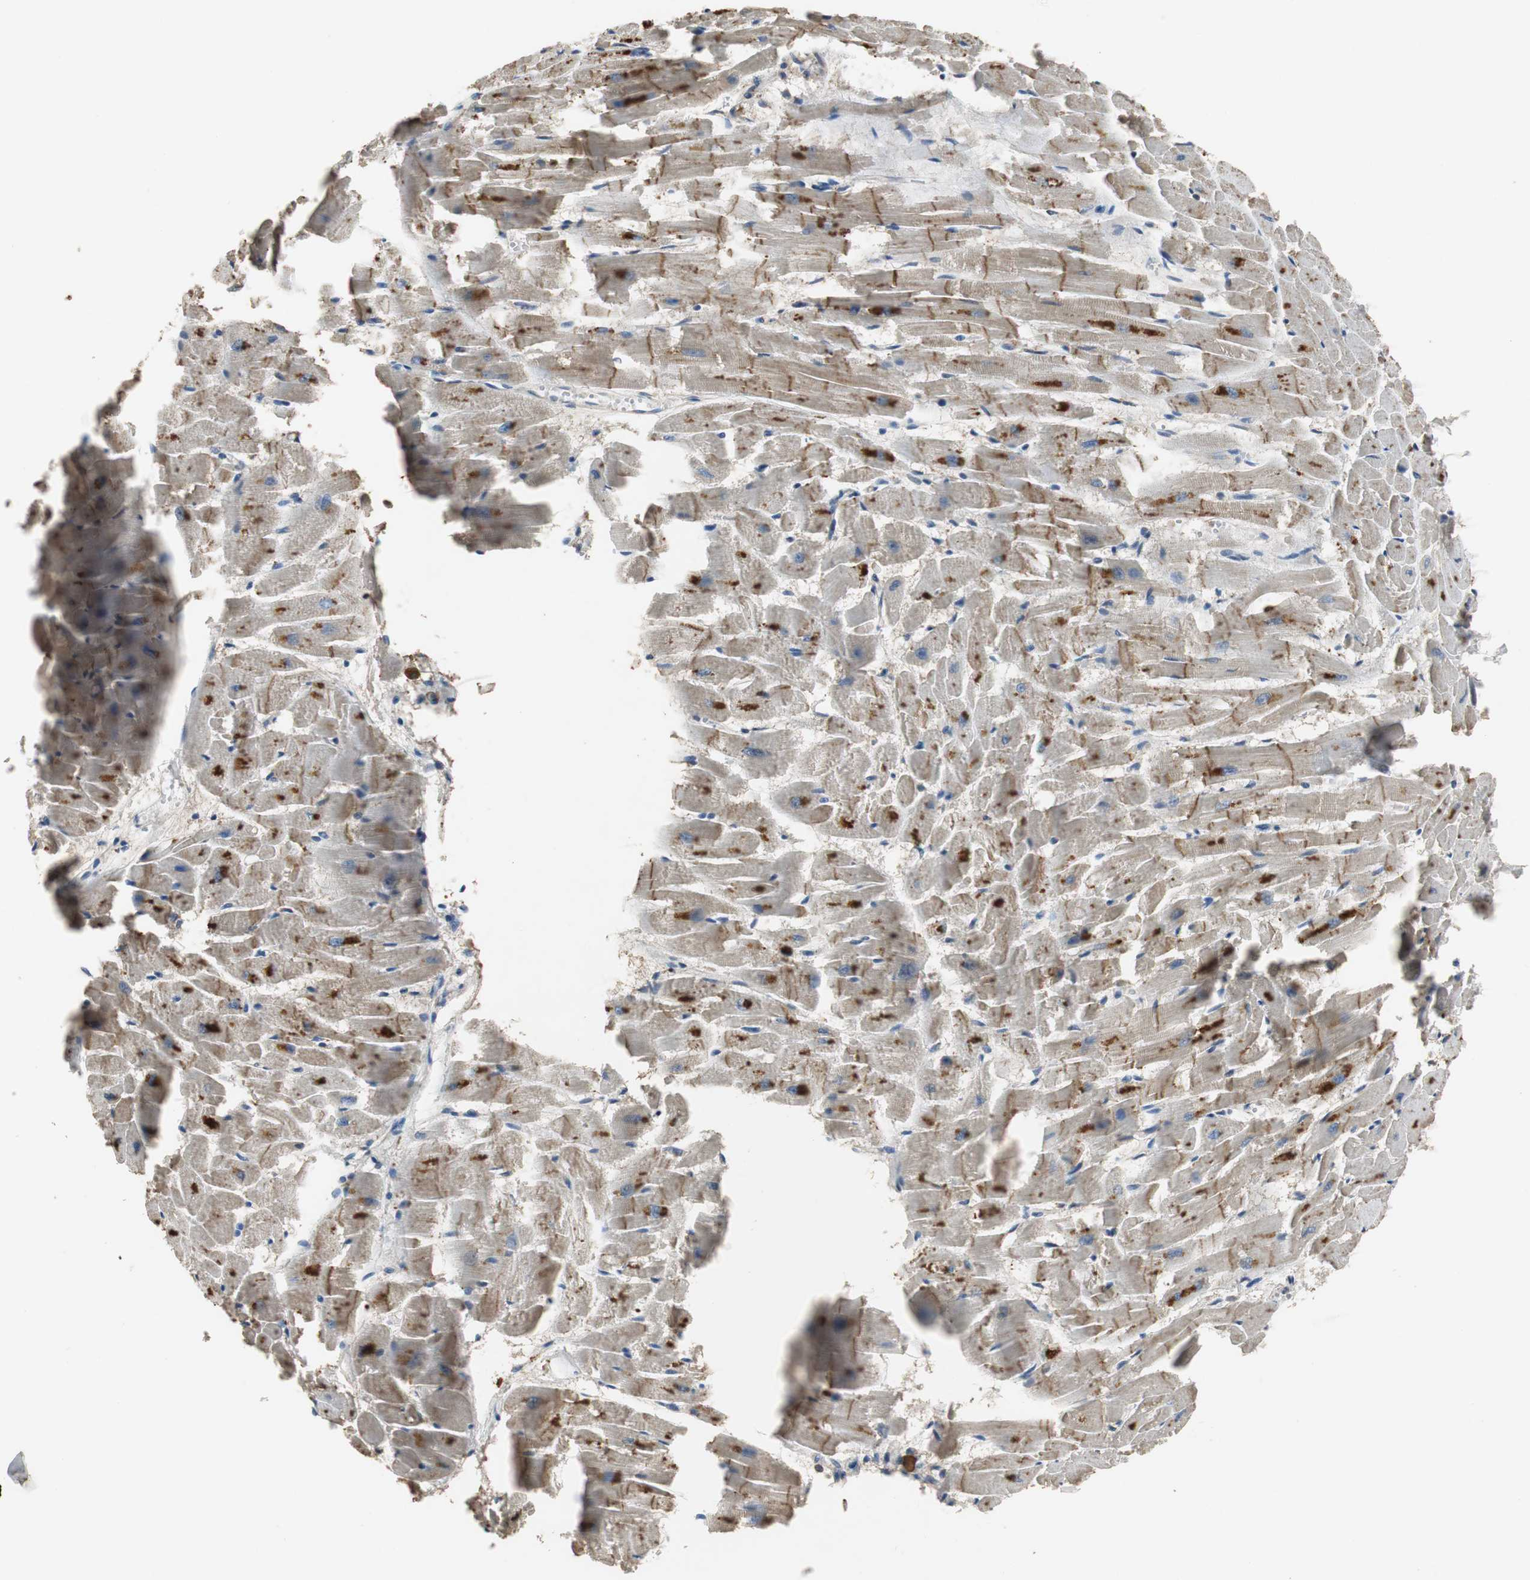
{"staining": {"intensity": "moderate", "quantity": ">75%", "location": "cytoplasmic/membranous,nuclear"}, "tissue": "heart muscle", "cell_type": "Cardiomyocytes", "image_type": "normal", "snomed": [{"axis": "morphology", "description": "Normal tissue, NOS"}, {"axis": "topography", "description": "Heart"}], "caption": "Brown immunohistochemical staining in unremarkable human heart muscle exhibits moderate cytoplasmic/membranous,nuclear positivity in approximately >75% of cardiomyocytes.", "gene": "TNFRSF14", "patient": {"sex": "female", "age": 19}}